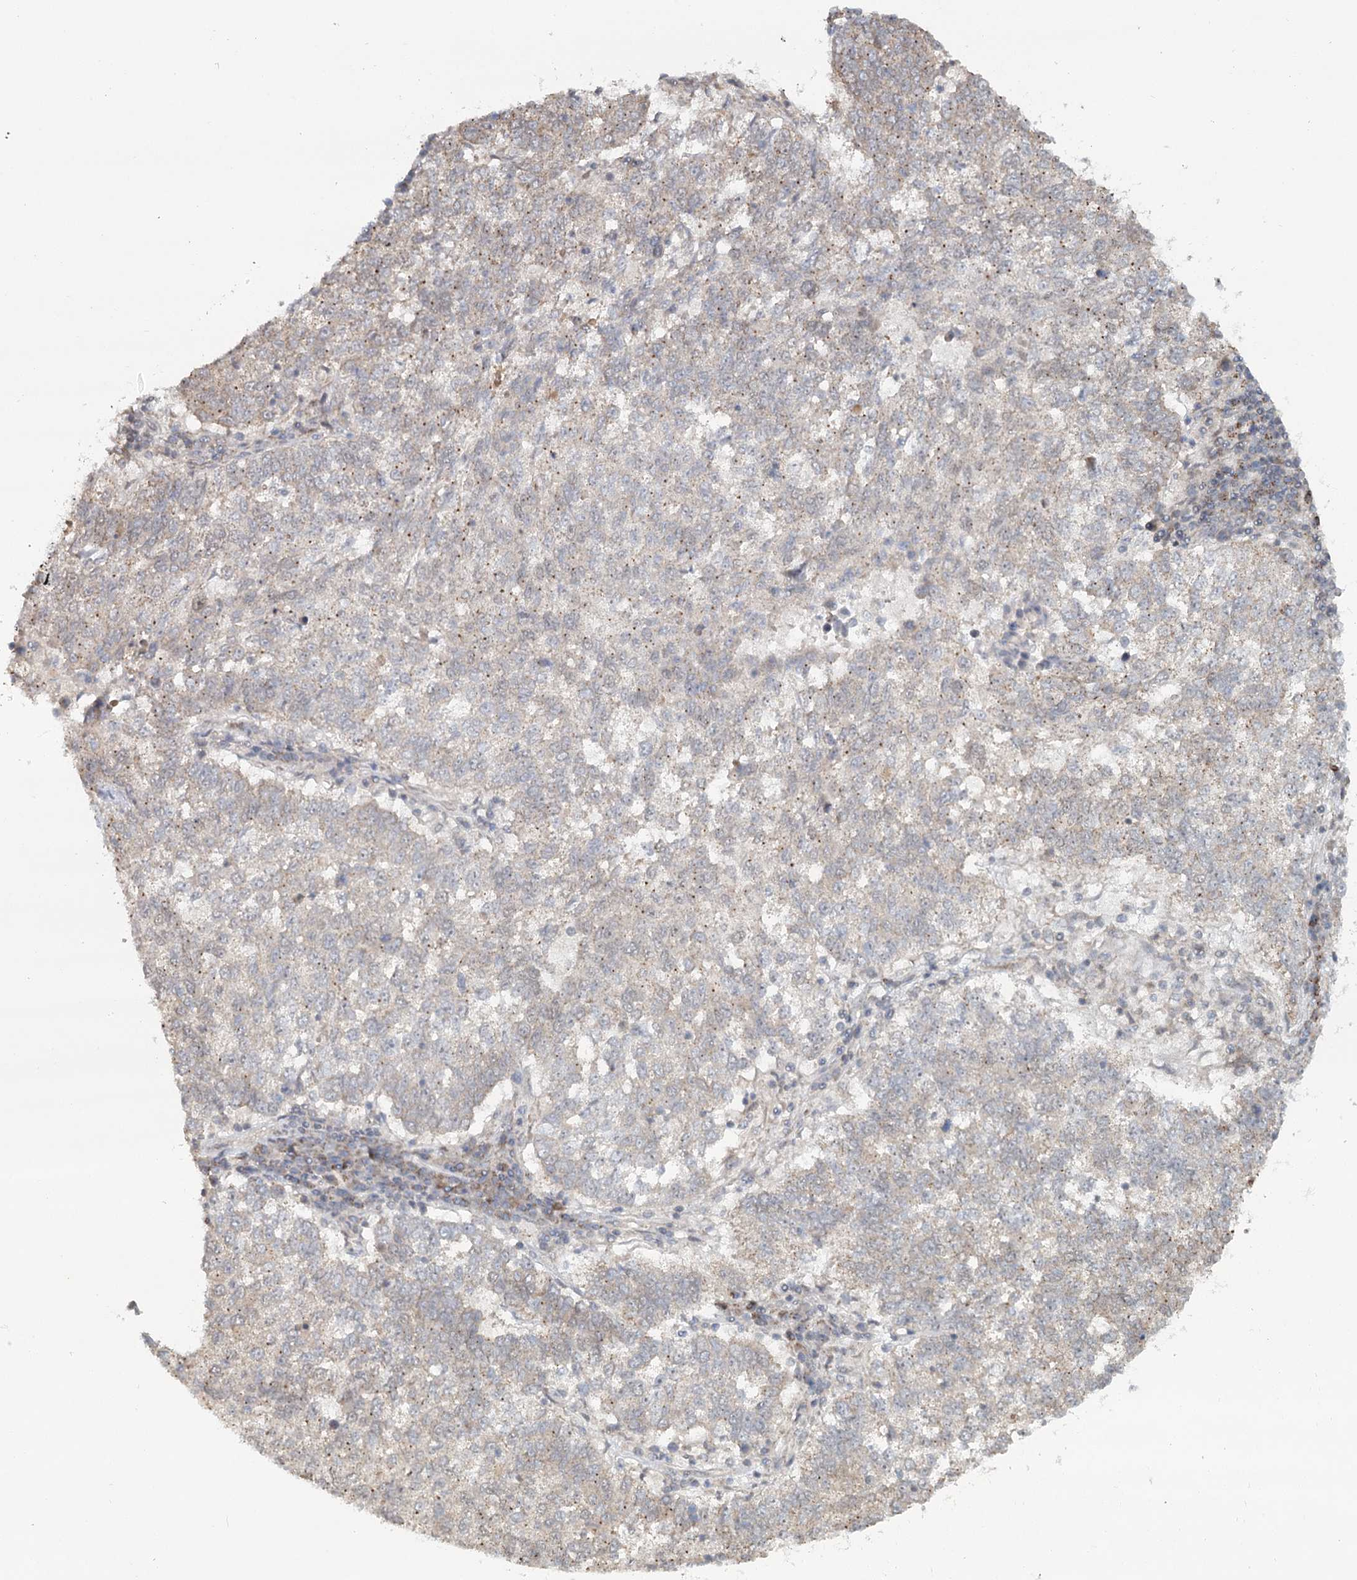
{"staining": {"intensity": "negative", "quantity": "none", "location": "none"}, "tissue": "lung cancer", "cell_type": "Tumor cells", "image_type": "cancer", "snomed": [{"axis": "morphology", "description": "Squamous cell carcinoma, NOS"}, {"axis": "topography", "description": "Lung"}], "caption": "Immunohistochemistry of squamous cell carcinoma (lung) displays no staining in tumor cells.", "gene": "GPALPP1", "patient": {"sex": "male", "age": 73}}